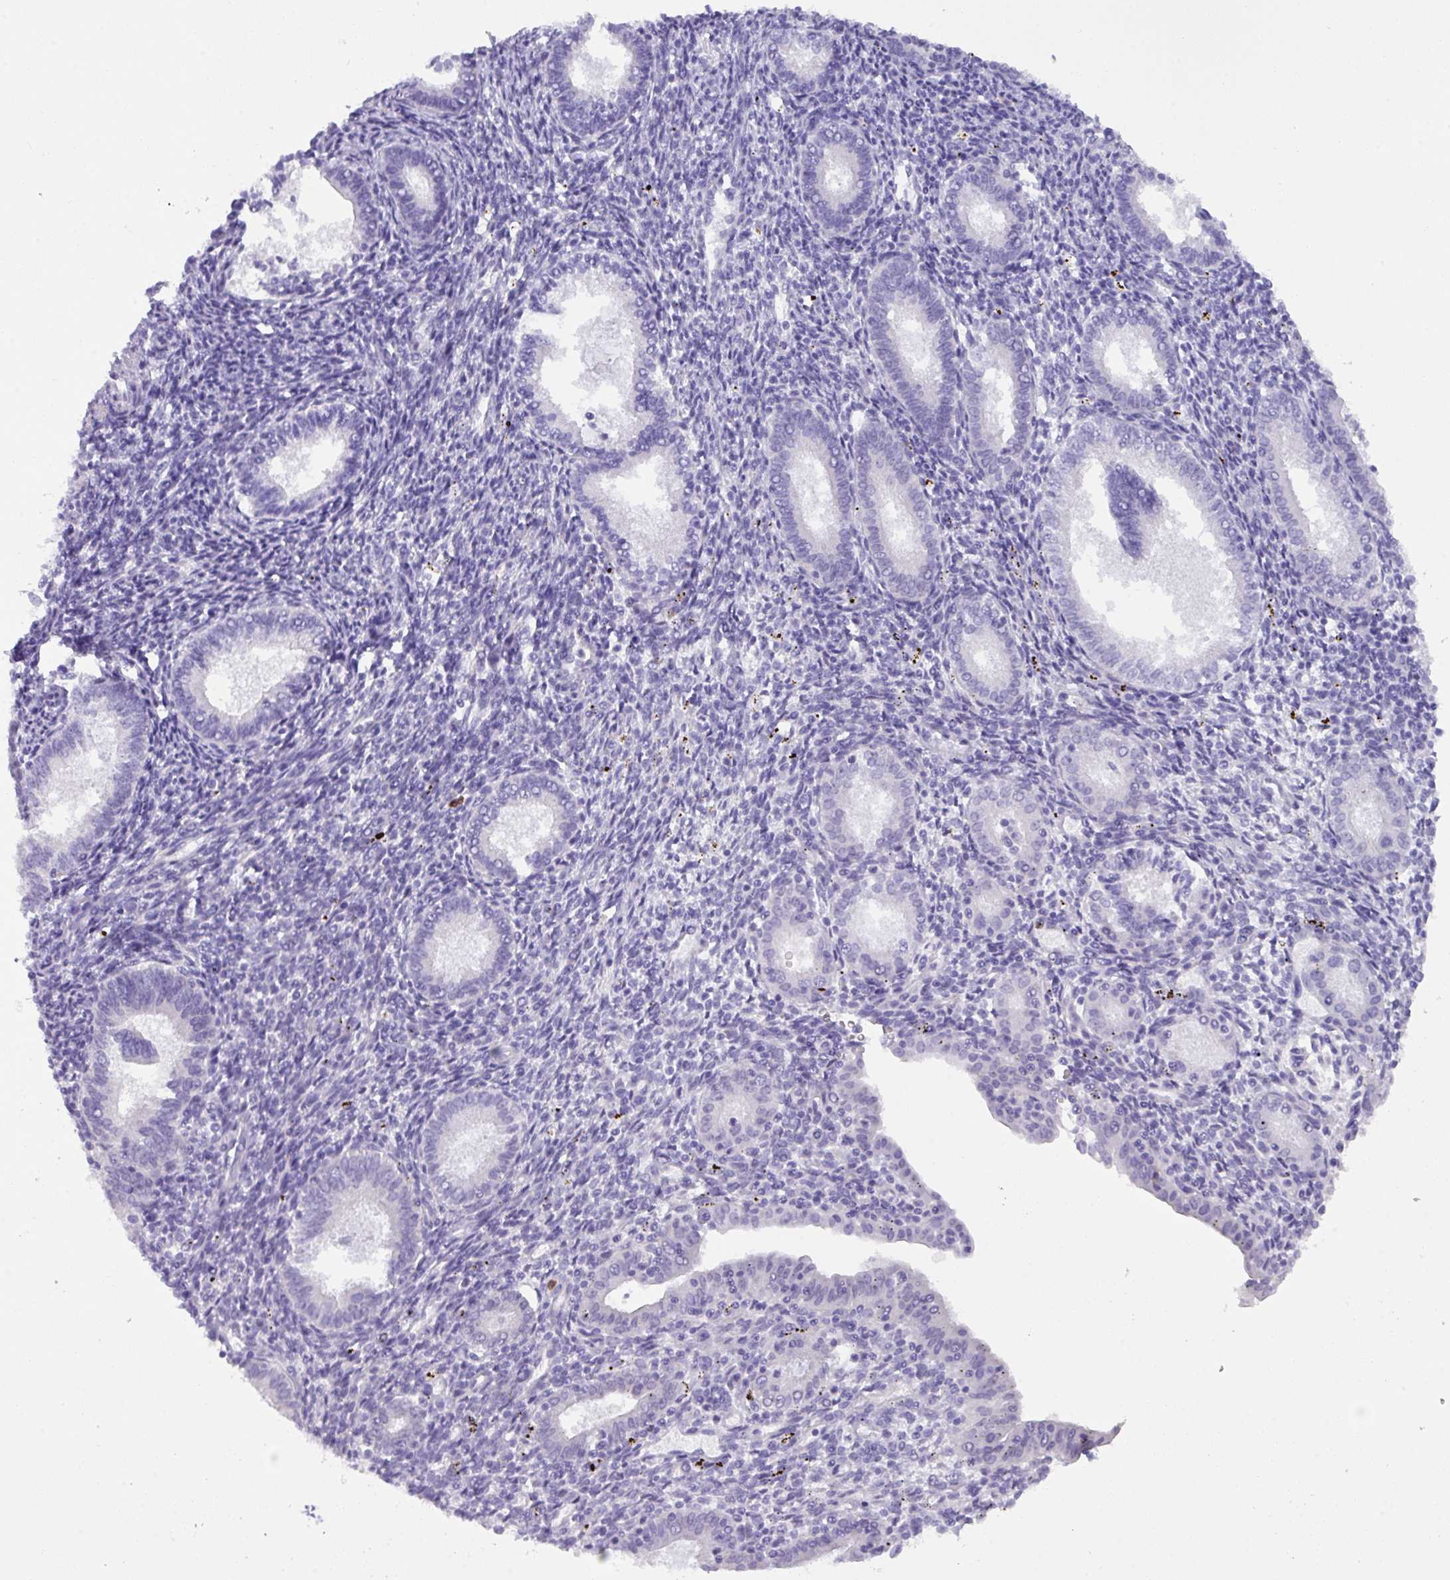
{"staining": {"intensity": "negative", "quantity": "none", "location": "none"}, "tissue": "endometrium", "cell_type": "Cells in endometrial stroma", "image_type": "normal", "snomed": [{"axis": "morphology", "description": "Normal tissue, NOS"}, {"axis": "topography", "description": "Endometrium"}], "caption": "DAB (3,3'-diaminobenzidine) immunohistochemical staining of unremarkable endometrium shows no significant staining in cells in endometrial stroma. (DAB immunohistochemistry with hematoxylin counter stain).", "gene": "MRM2", "patient": {"sex": "female", "age": 41}}